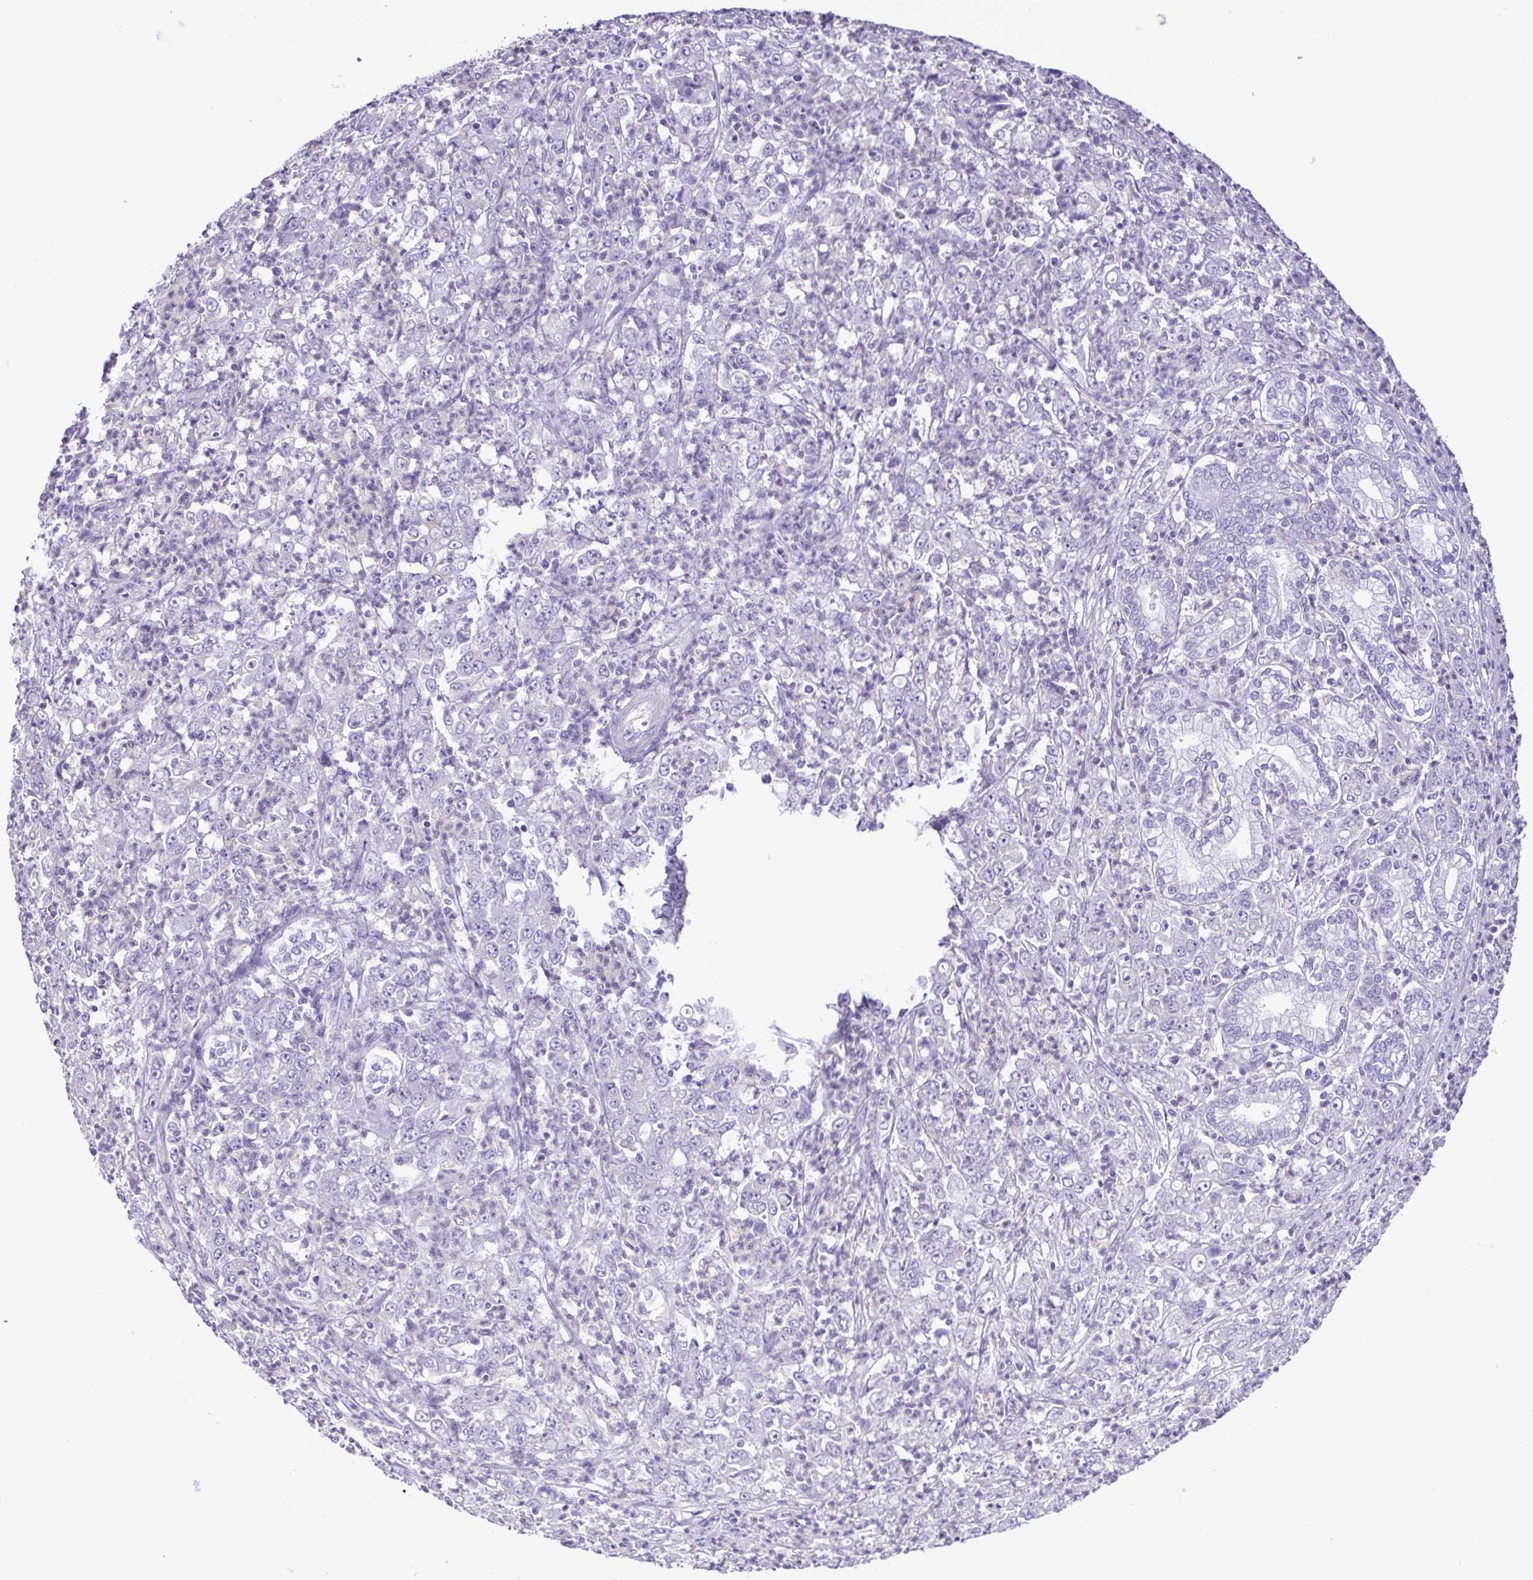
{"staining": {"intensity": "negative", "quantity": "none", "location": "none"}, "tissue": "stomach cancer", "cell_type": "Tumor cells", "image_type": "cancer", "snomed": [{"axis": "morphology", "description": "Adenocarcinoma, NOS"}, {"axis": "topography", "description": "Stomach, lower"}], "caption": "Immunohistochemistry (IHC) micrograph of neoplastic tissue: human stomach cancer stained with DAB reveals no significant protein expression in tumor cells. (Immunohistochemistry (IHC), brightfield microscopy, high magnification).", "gene": "CYP17A1", "patient": {"sex": "female", "age": 71}}